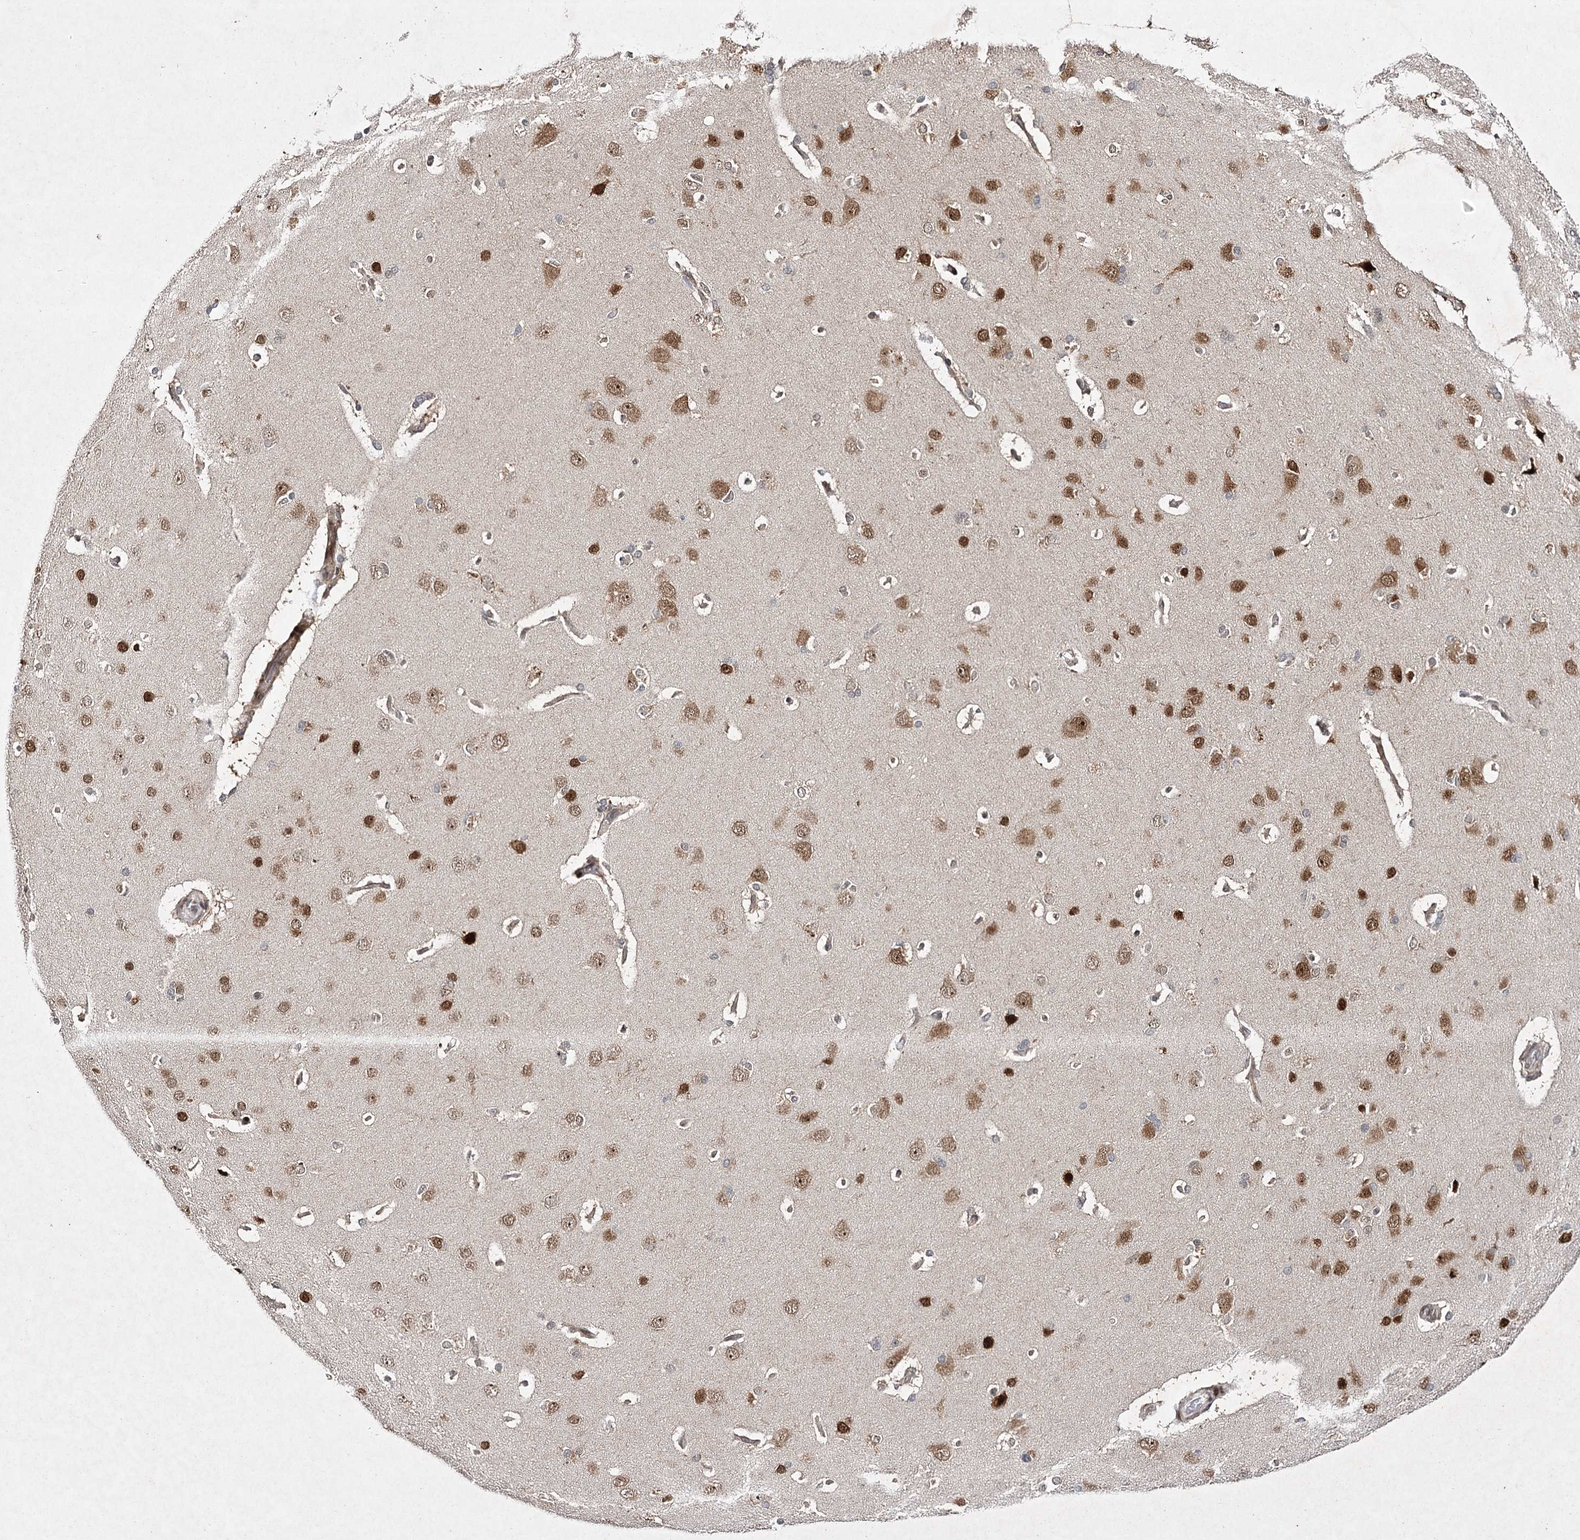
{"staining": {"intensity": "moderate", "quantity": ">75%", "location": "cytoplasmic/membranous"}, "tissue": "cerebral cortex", "cell_type": "Endothelial cells", "image_type": "normal", "snomed": [{"axis": "morphology", "description": "Normal tissue, NOS"}, {"axis": "topography", "description": "Cerebral cortex"}], "caption": "Brown immunohistochemical staining in benign cerebral cortex reveals moderate cytoplasmic/membranous positivity in approximately >75% of endothelial cells. Using DAB (brown) and hematoxylin (blue) stains, captured at high magnification using brightfield microscopy.", "gene": "DCUN1D4", "patient": {"sex": "male", "age": 62}}